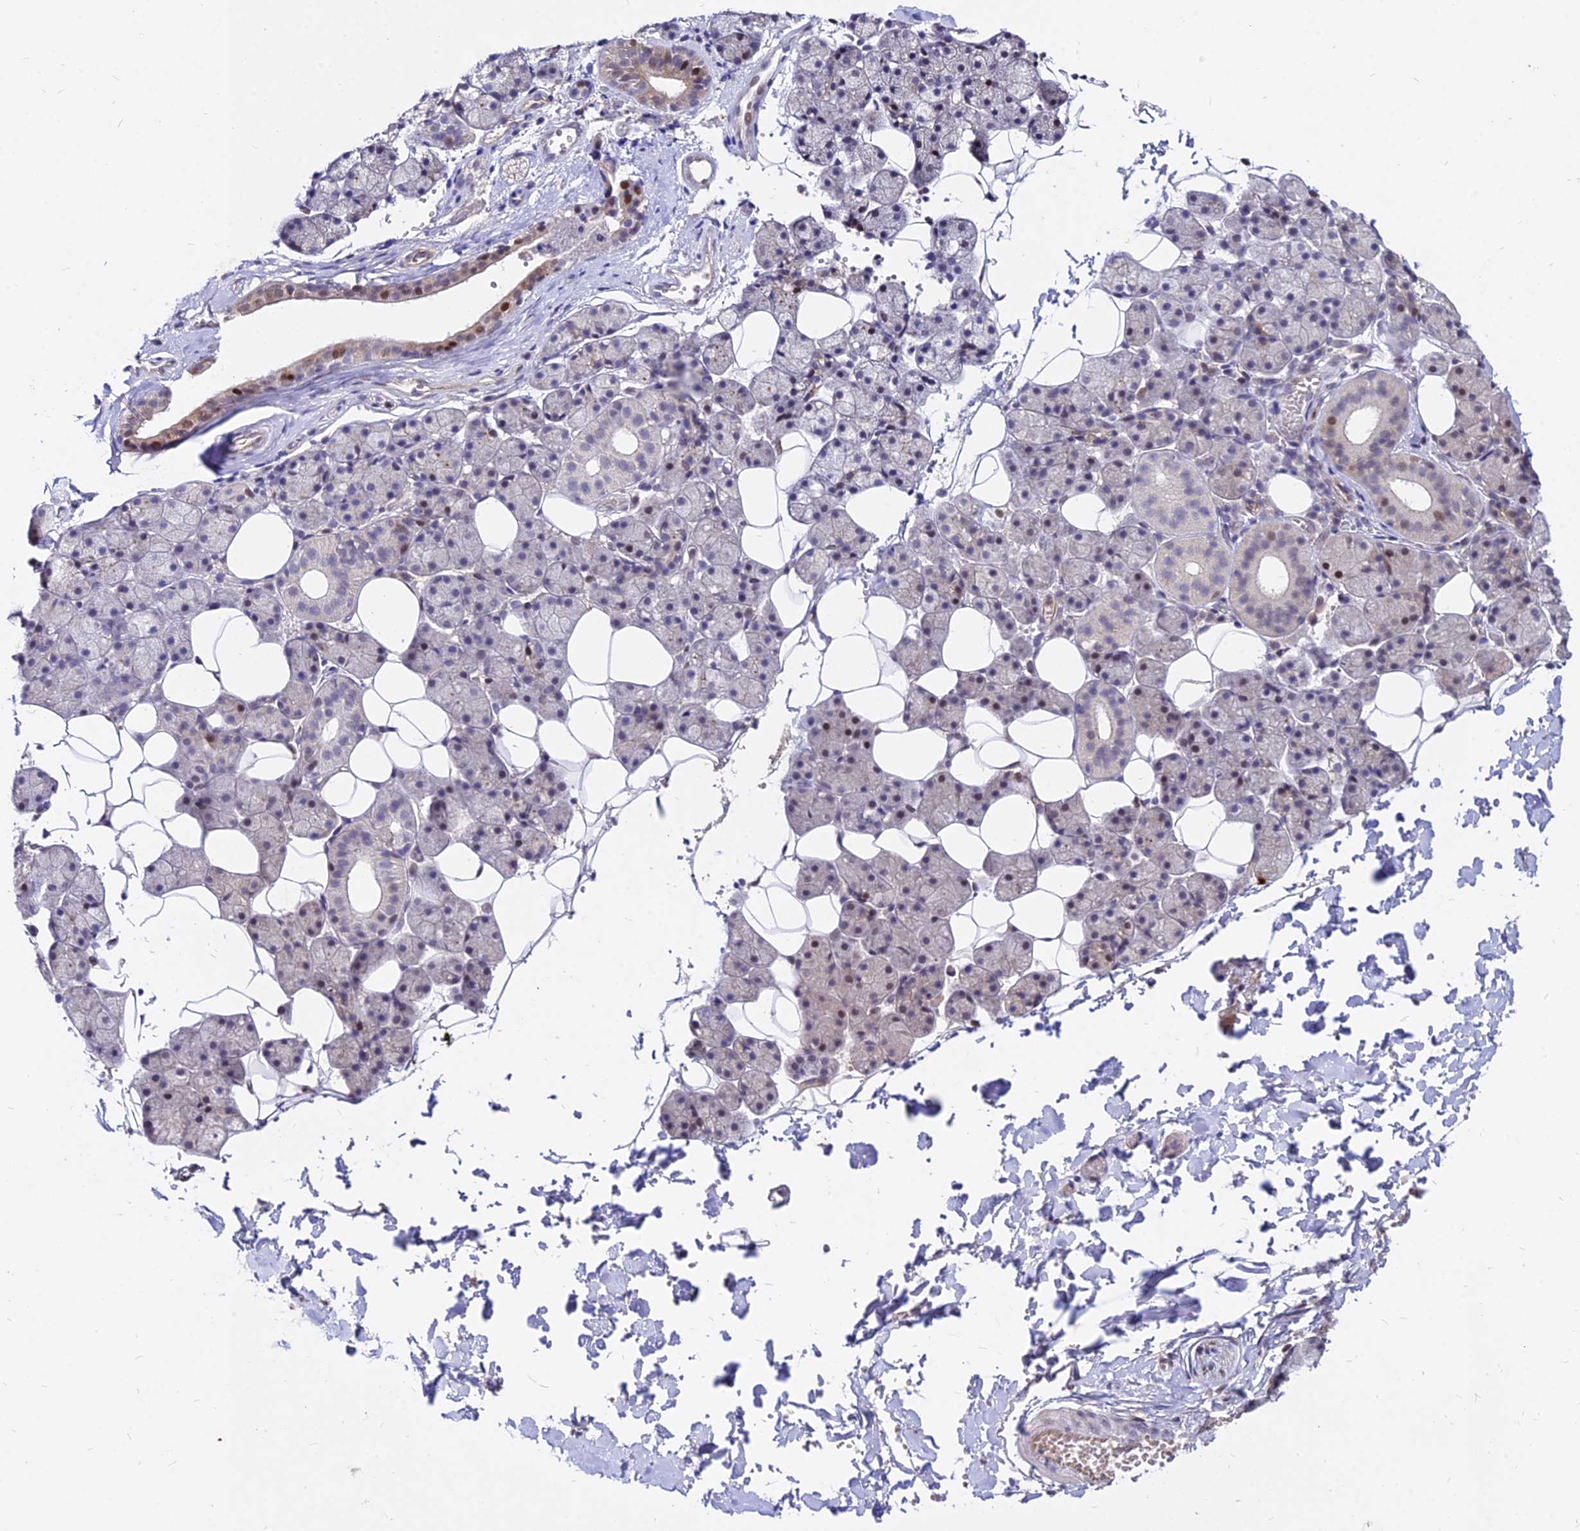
{"staining": {"intensity": "moderate", "quantity": "<25%", "location": "cytoplasmic/membranous,nuclear"}, "tissue": "salivary gland", "cell_type": "Glandular cells", "image_type": "normal", "snomed": [{"axis": "morphology", "description": "Normal tissue, NOS"}, {"axis": "topography", "description": "Salivary gland"}], "caption": "Salivary gland stained for a protein (brown) demonstrates moderate cytoplasmic/membranous,nuclear positive staining in approximately <25% of glandular cells.", "gene": "C11orf68", "patient": {"sex": "female", "age": 33}}